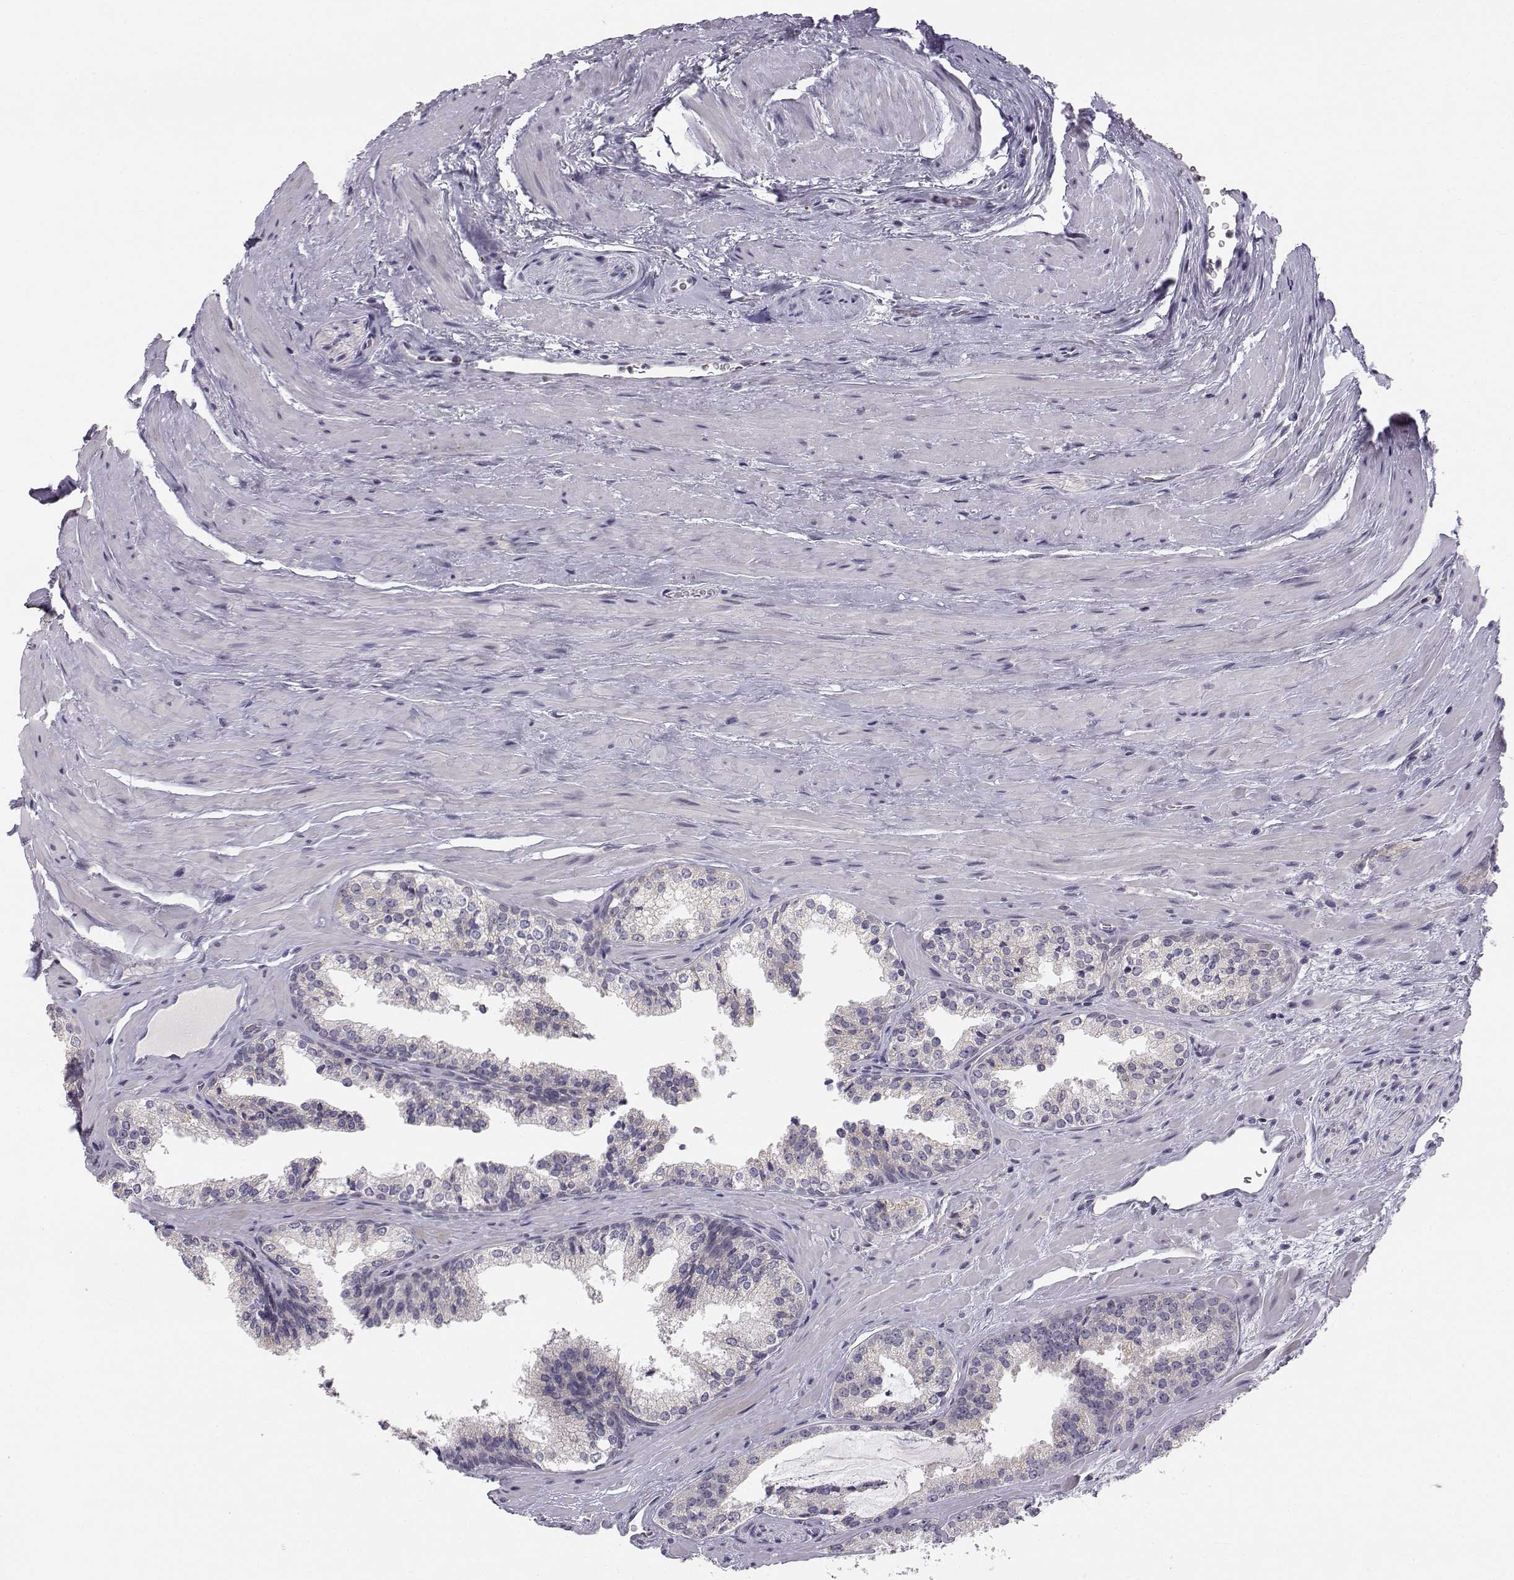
{"staining": {"intensity": "negative", "quantity": "none", "location": "none"}, "tissue": "prostate cancer", "cell_type": "Tumor cells", "image_type": "cancer", "snomed": [{"axis": "morphology", "description": "Adenocarcinoma, NOS"}, {"axis": "morphology", "description": "Adenocarcinoma, High grade"}, {"axis": "topography", "description": "Prostate"}], "caption": "IHC of human high-grade adenocarcinoma (prostate) reveals no staining in tumor cells.", "gene": "ACSL6", "patient": {"sex": "male", "age": 62}}